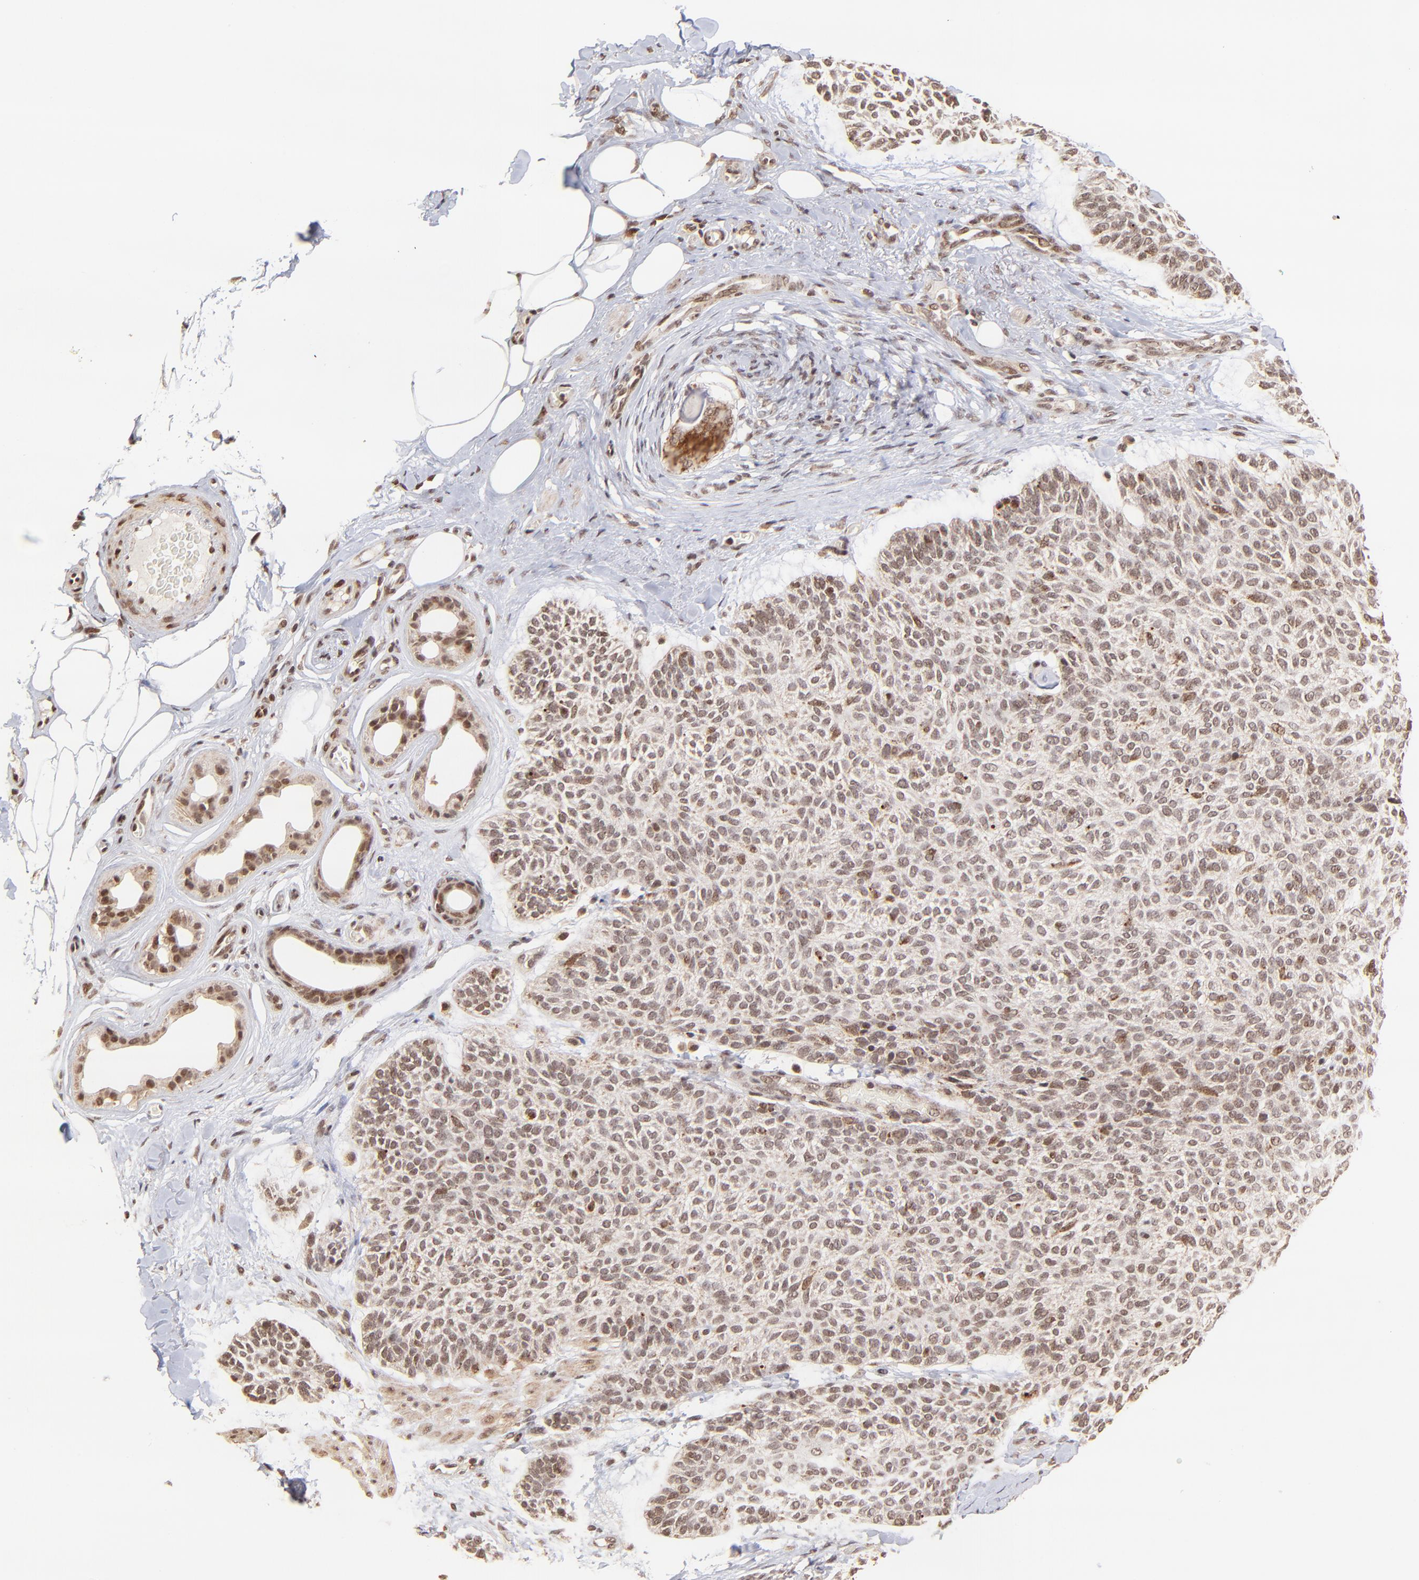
{"staining": {"intensity": "moderate", "quantity": ">75%", "location": "cytoplasmic/membranous"}, "tissue": "skin cancer", "cell_type": "Tumor cells", "image_type": "cancer", "snomed": [{"axis": "morphology", "description": "Normal tissue, NOS"}, {"axis": "morphology", "description": "Basal cell carcinoma"}, {"axis": "topography", "description": "Skin"}], "caption": "Immunohistochemical staining of human skin cancer exhibits medium levels of moderate cytoplasmic/membranous protein expression in approximately >75% of tumor cells.", "gene": "MED15", "patient": {"sex": "female", "age": 70}}